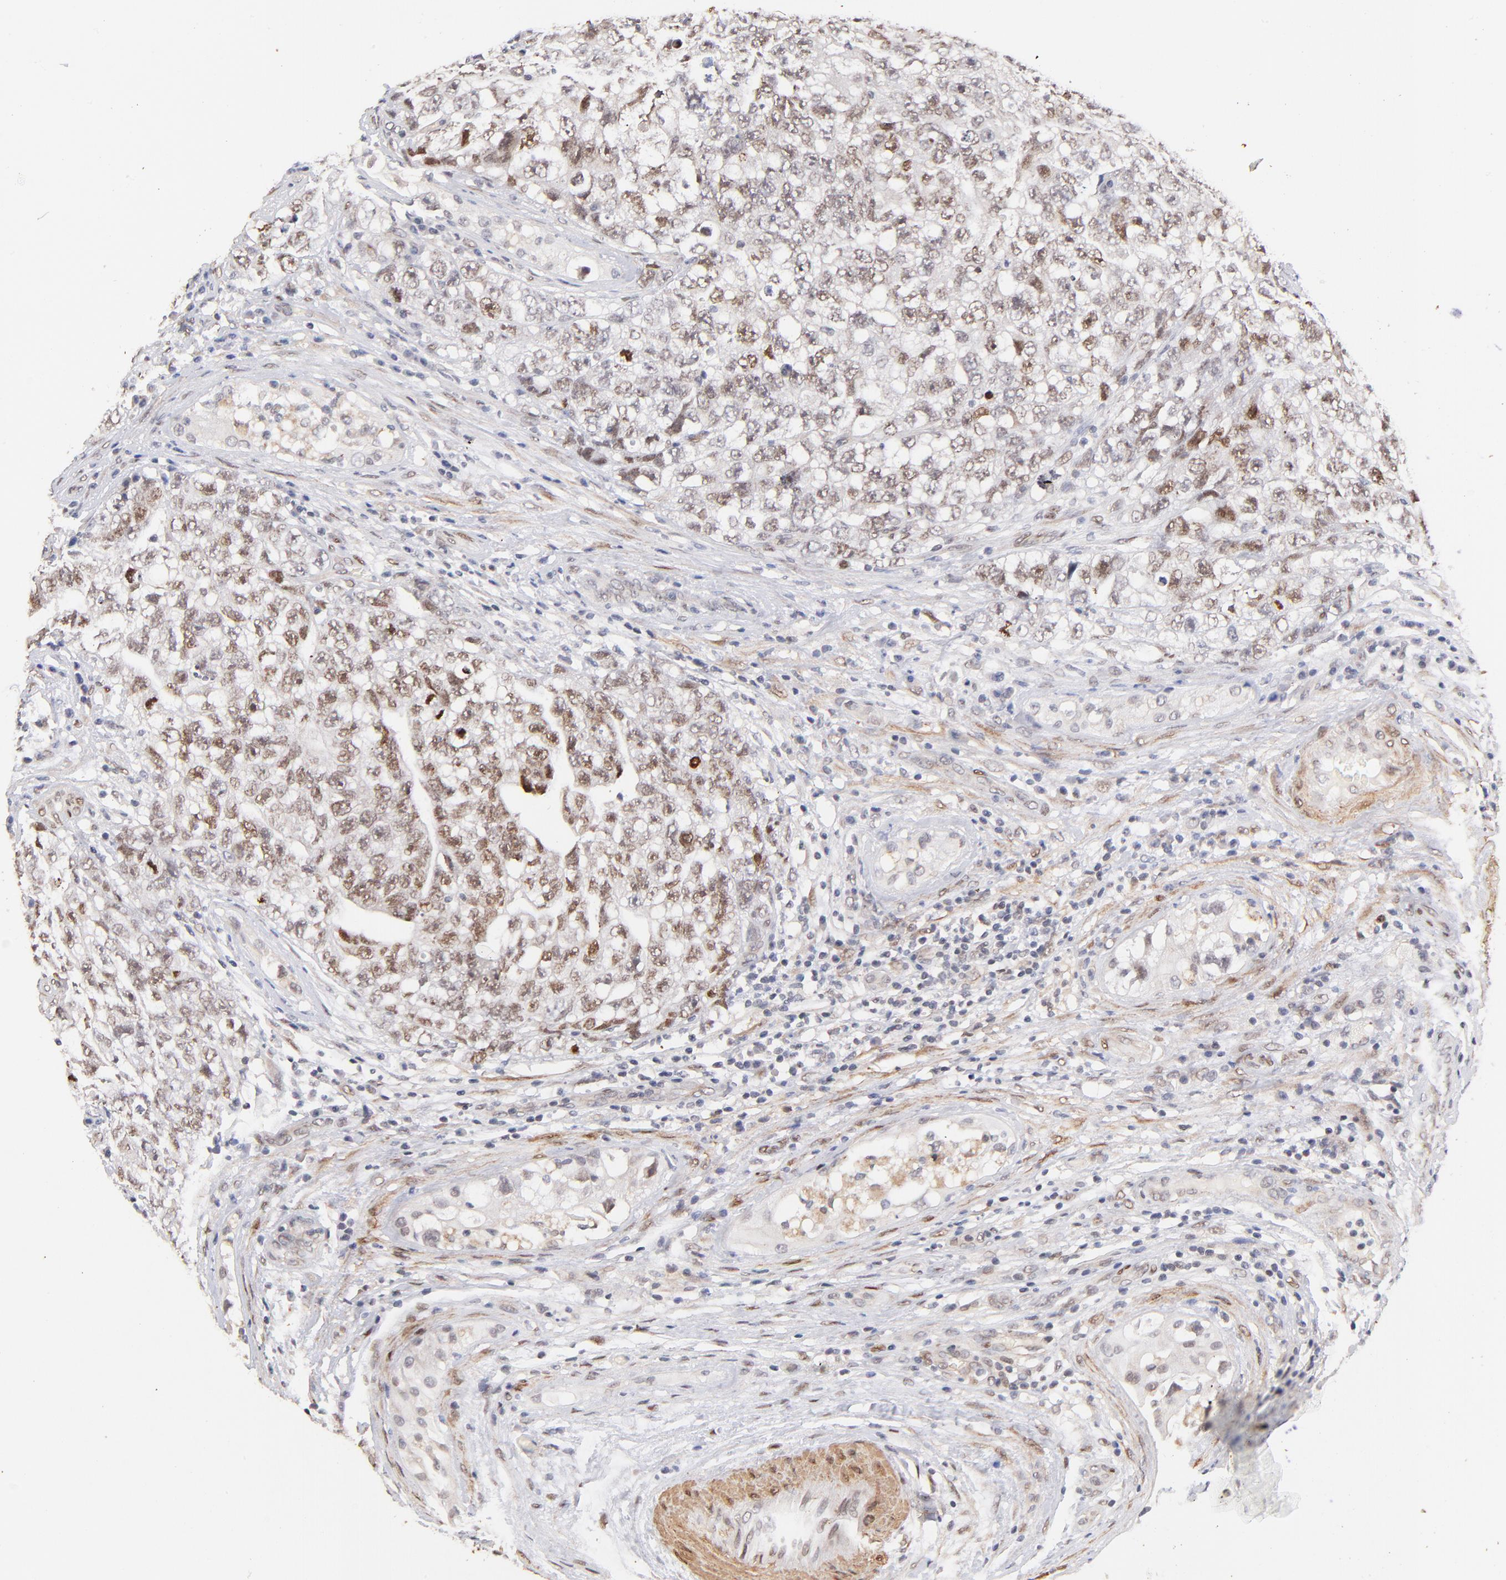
{"staining": {"intensity": "weak", "quantity": "25%-75%", "location": "nuclear"}, "tissue": "testis cancer", "cell_type": "Tumor cells", "image_type": "cancer", "snomed": [{"axis": "morphology", "description": "Carcinoma, Embryonal, NOS"}, {"axis": "topography", "description": "Testis"}], "caption": "High-magnification brightfield microscopy of embryonal carcinoma (testis) stained with DAB (3,3'-diaminobenzidine) (brown) and counterstained with hematoxylin (blue). tumor cells exhibit weak nuclear expression is present in about25%-75% of cells. (IHC, brightfield microscopy, high magnification).", "gene": "ZFP92", "patient": {"sex": "male", "age": 31}}